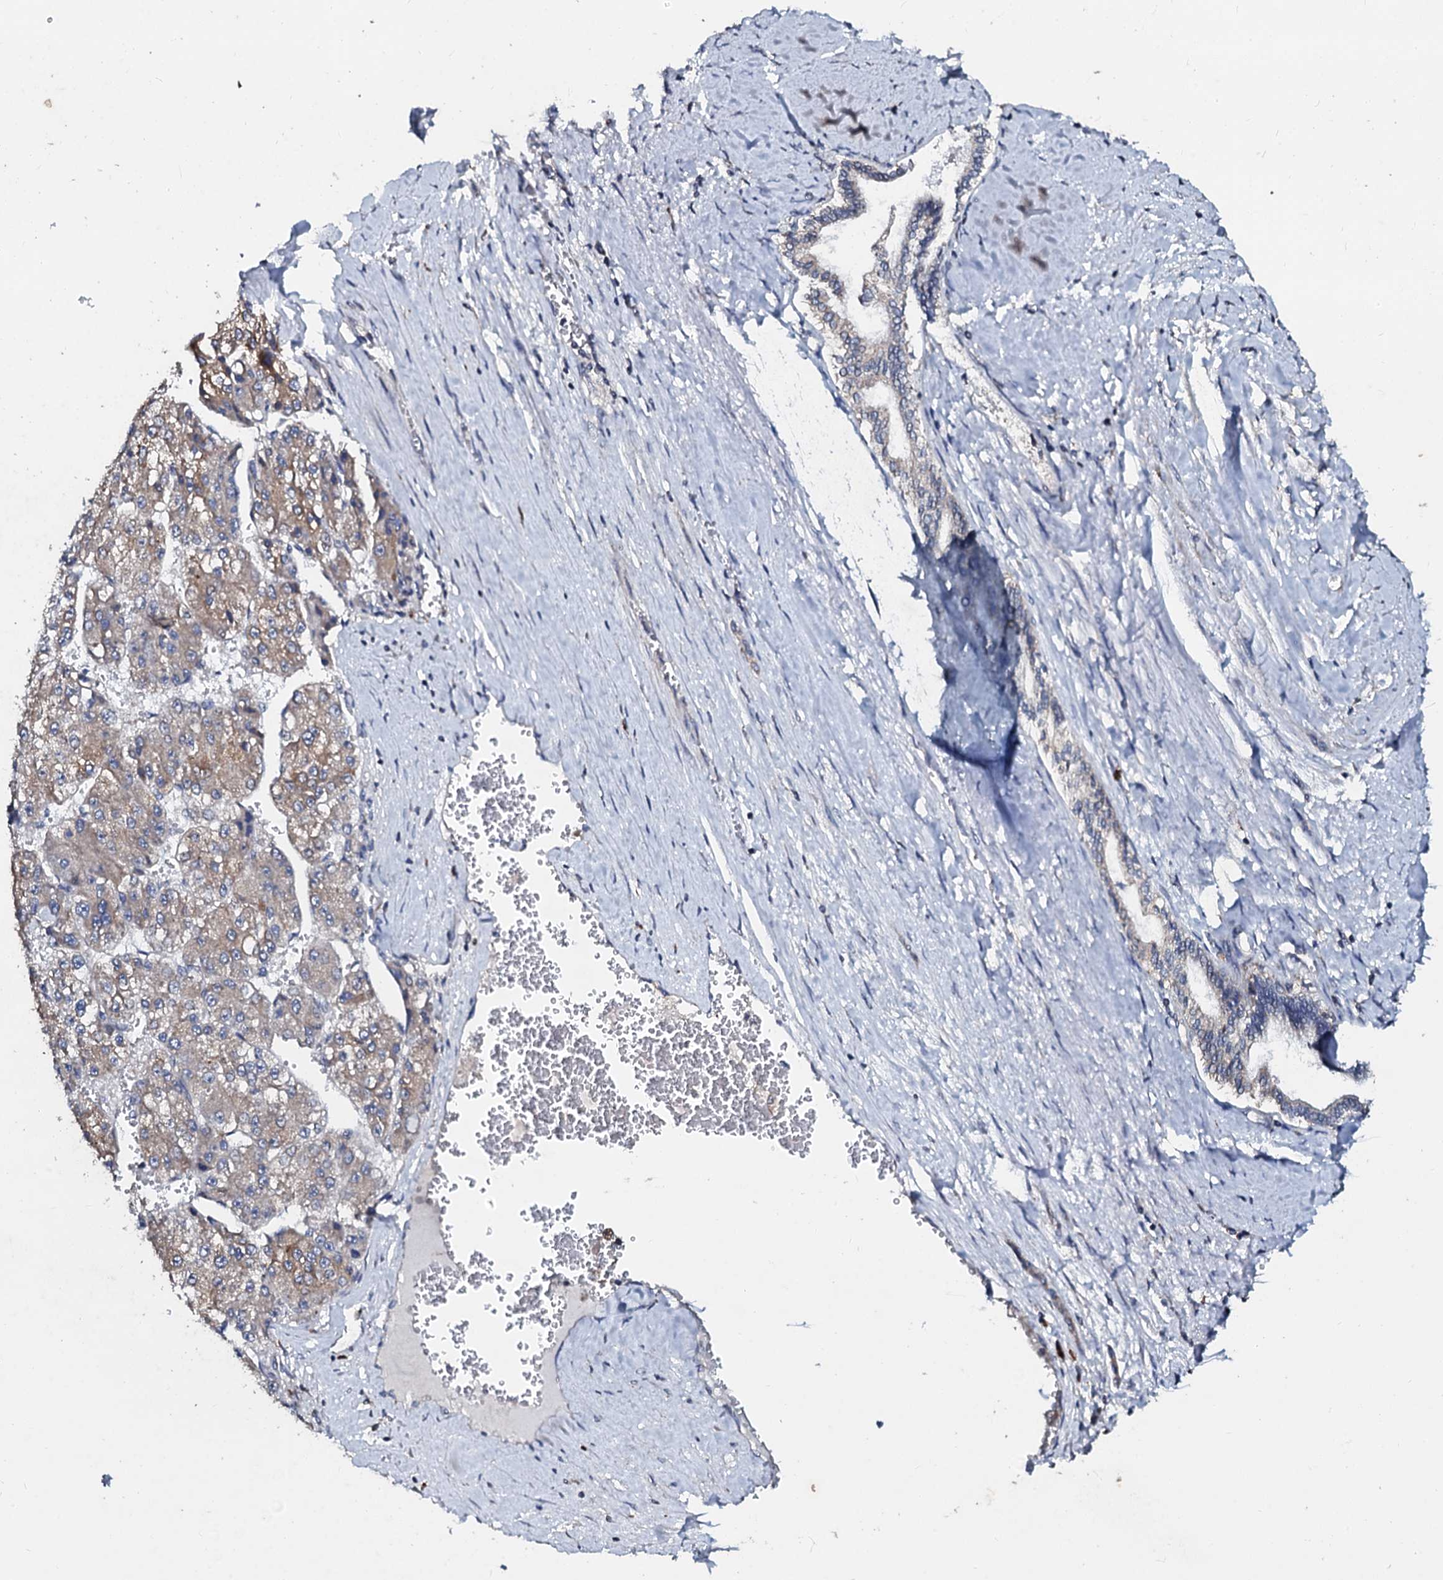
{"staining": {"intensity": "moderate", "quantity": "25%-75%", "location": "cytoplasmic/membranous"}, "tissue": "liver cancer", "cell_type": "Tumor cells", "image_type": "cancer", "snomed": [{"axis": "morphology", "description": "Carcinoma, Hepatocellular, NOS"}, {"axis": "topography", "description": "Liver"}], "caption": "This is a histology image of immunohistochemistry (IHC) staining of liver cancer (hepatocellular carcinoma), which shows moderate expression in the cytoplasmic/membranous of tumor cells.", "gene": "SLC37A4", "patient": {"sex": "female", "age": 73}}